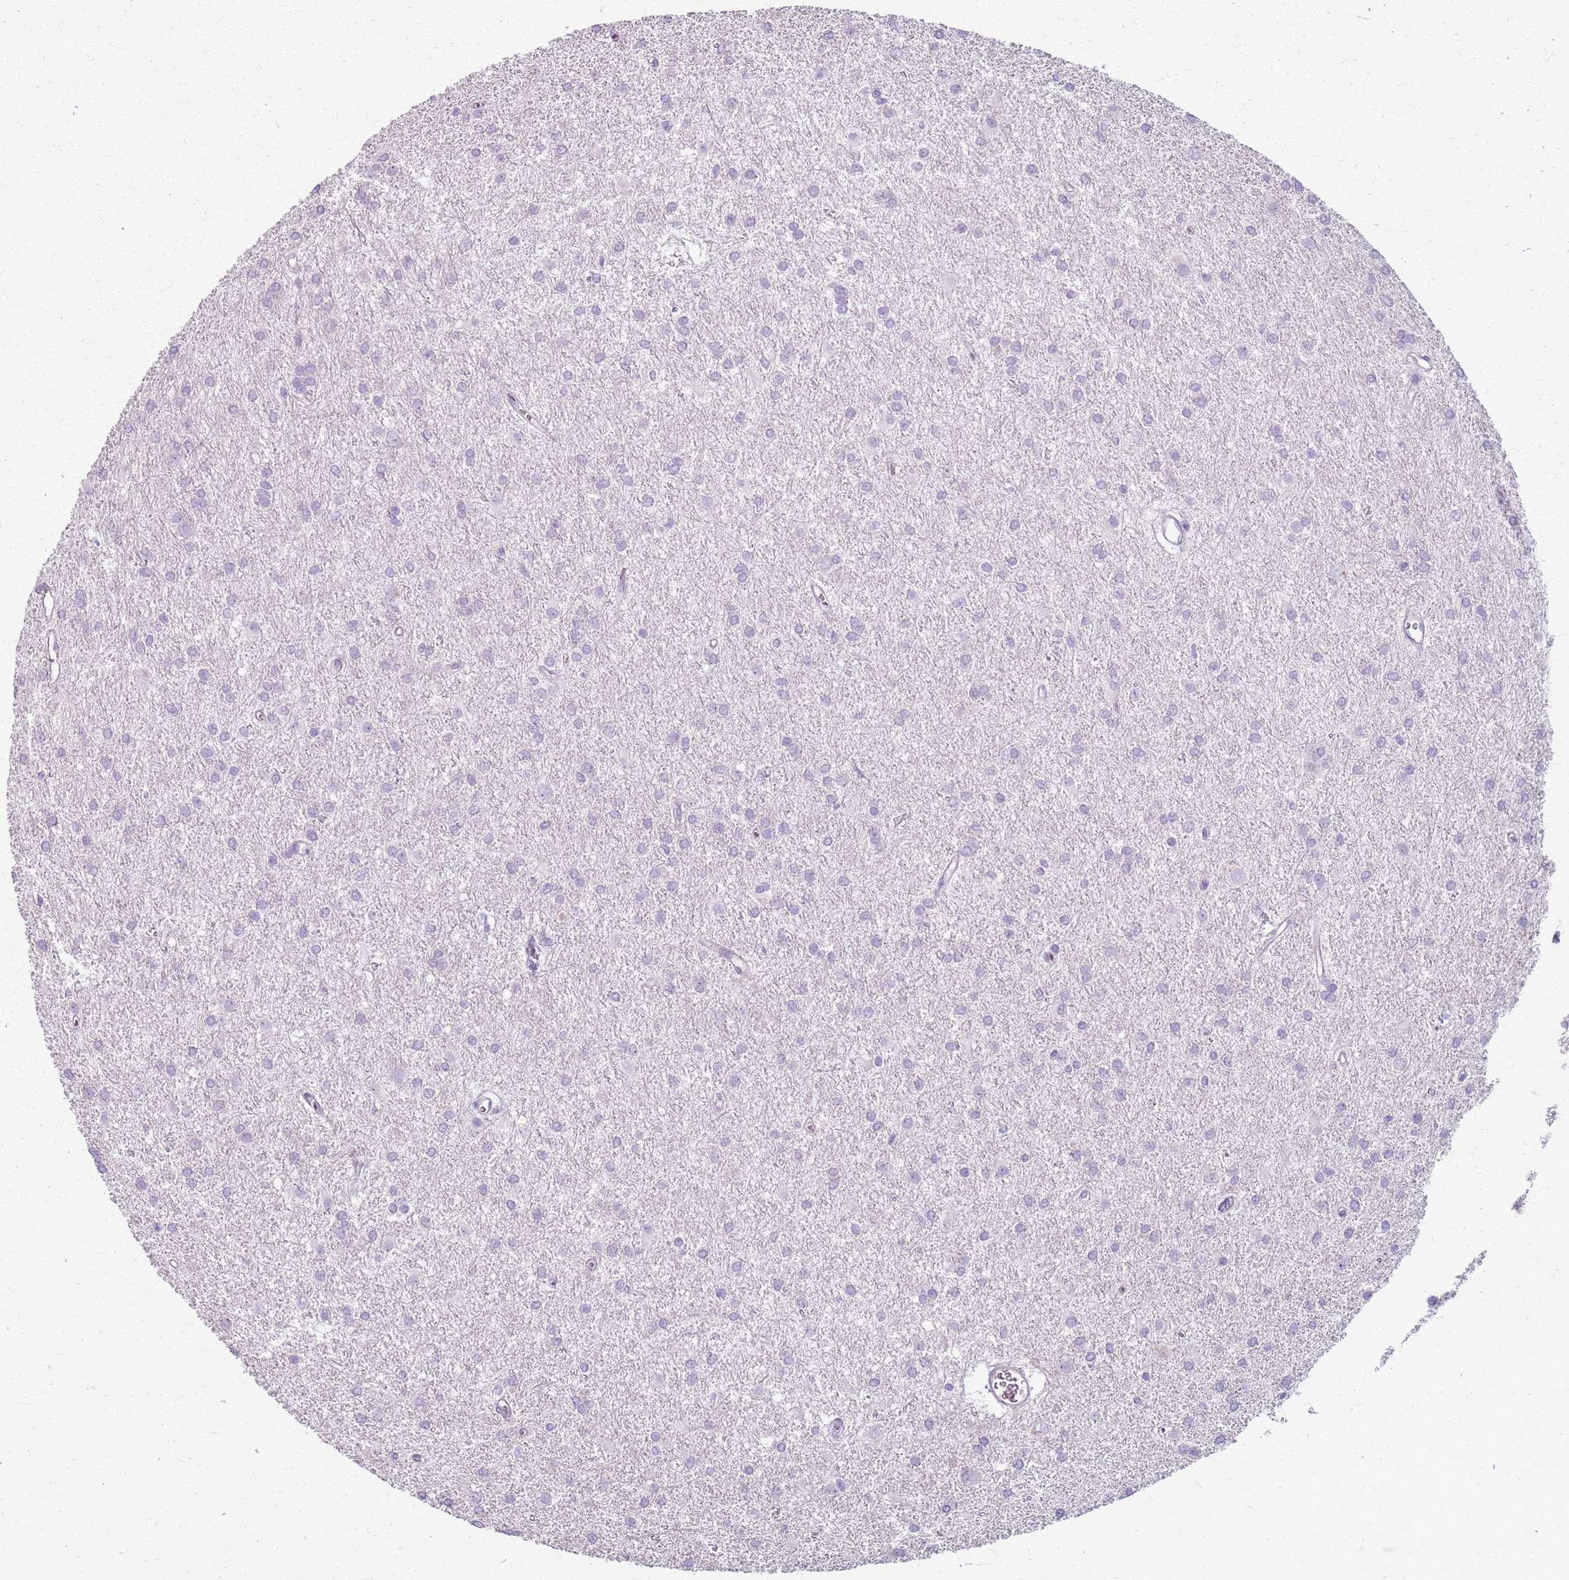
{"staining": {"intensity": "negative", "quantity": "none", "location": "none"}, "tissue": "glioma", "cell_type": "Tumor cells", "image_type": "cancer", "snomed": [{"axis": "morphology", "description": "Glioma, malignant, High grade"}, {"axis": "topography", "description": "Brain"}], "caption": "An immunohistochemistry micrograph of malignant glioma (high-grade) is shown. There is no staining in tumor cells of malignant glioma (high-grade). The staining was performed using DAB (3,3'-diaminobenzidine) to visualize the protein expression in brown, while the nuclei were stained in blue with hematoxylin (Magnification: 20x).", "gene": "CSRP3", "patient": {"sex": "female", "age": 50}}